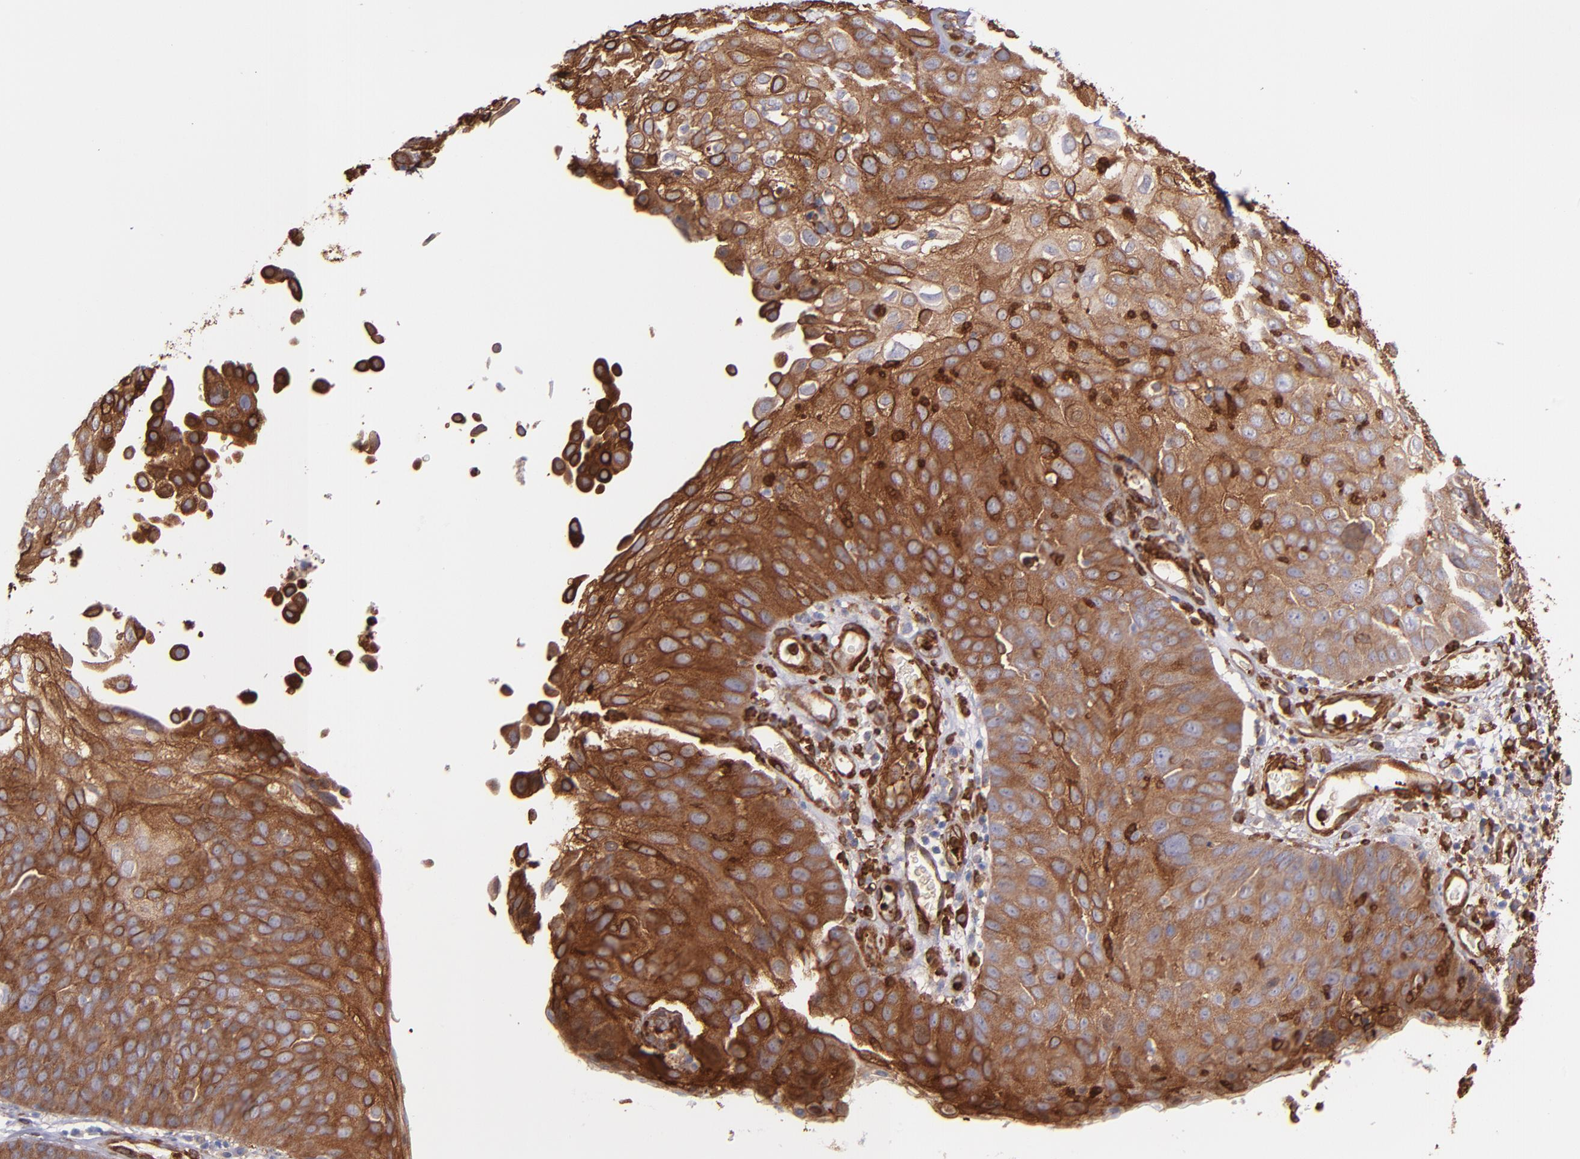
{"staining": {"intensity": "strong", "quantity": ">75%", "location": "cytoplasmic/membranous"}, "tissue": "skin cancer", "cell_type": "Tumor cells", "image_type": "cancer", "snomed": [{"axis": "morphology", "description": "Squamous cell carcinoma, NOS"}, {"axis": "topography", "description": "Skin"}], "caption": "The photomicrograph displays a brown stain indicating the presence of a protein in the cytoplasmic/membranous of tumor cells in skin squamous cell carcinoma.", "gene": "VCL", "patient": {"sex": "male", "age": 87}}